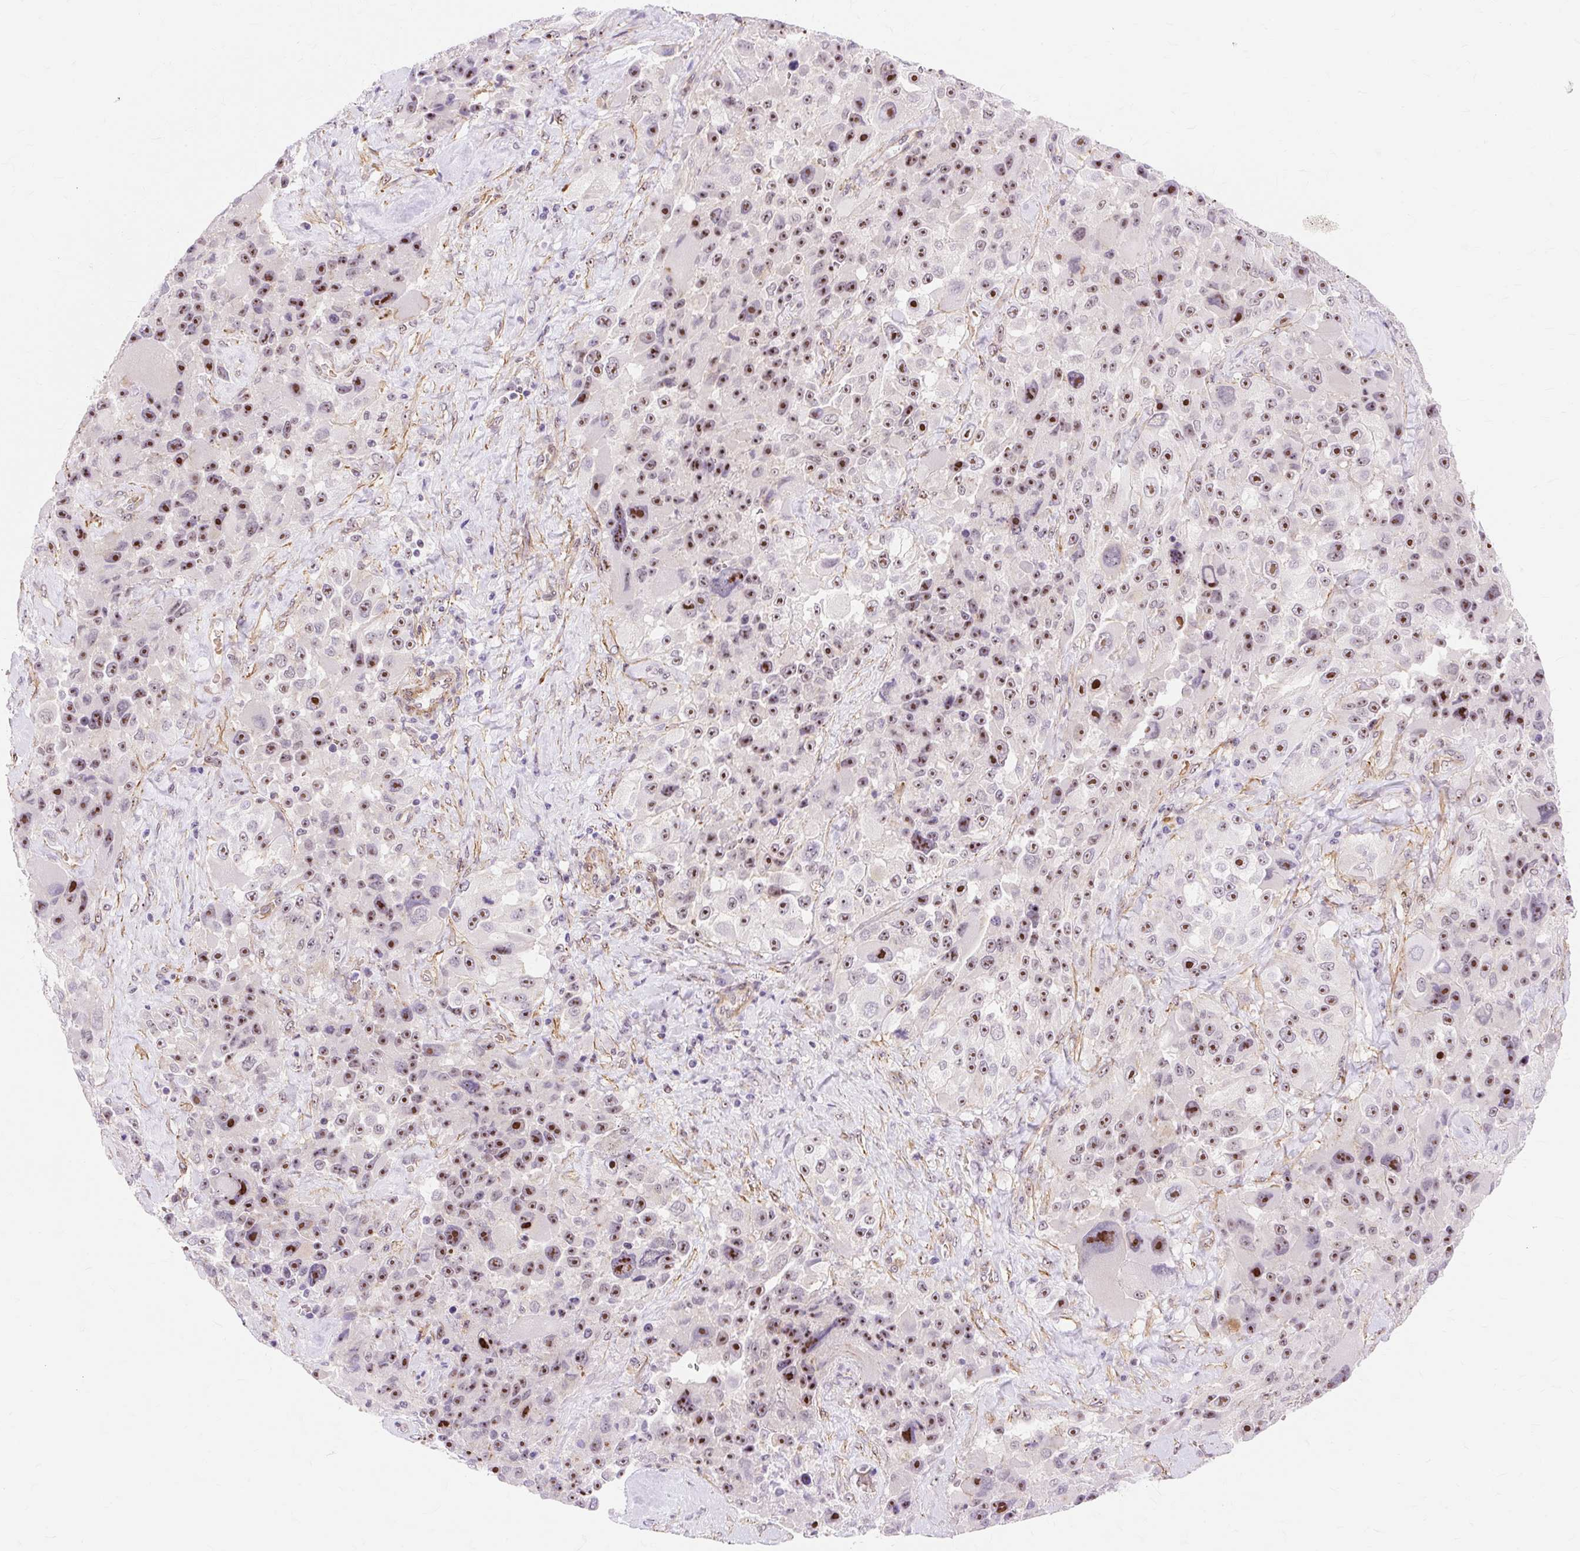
{"staining": {"intensity": "strong", "quantity": ">75%", "location": "nuclear"}, "tissue": "melanoma", "cell_type": "Tumor cells", "image_type": "cancer", "snomed": [{"axis": "morphology", "description": "Malignant melanoma, Metastatic site"}, {"axis": "topography", "description": "Lymph node"}], "caption": "Malignant melanoma (metastatic site) tissue shows strong nuclear expression in about >75% of tumor cells", "gene": "OBP2A", "patient": {"sex": "male", "age": 62}}